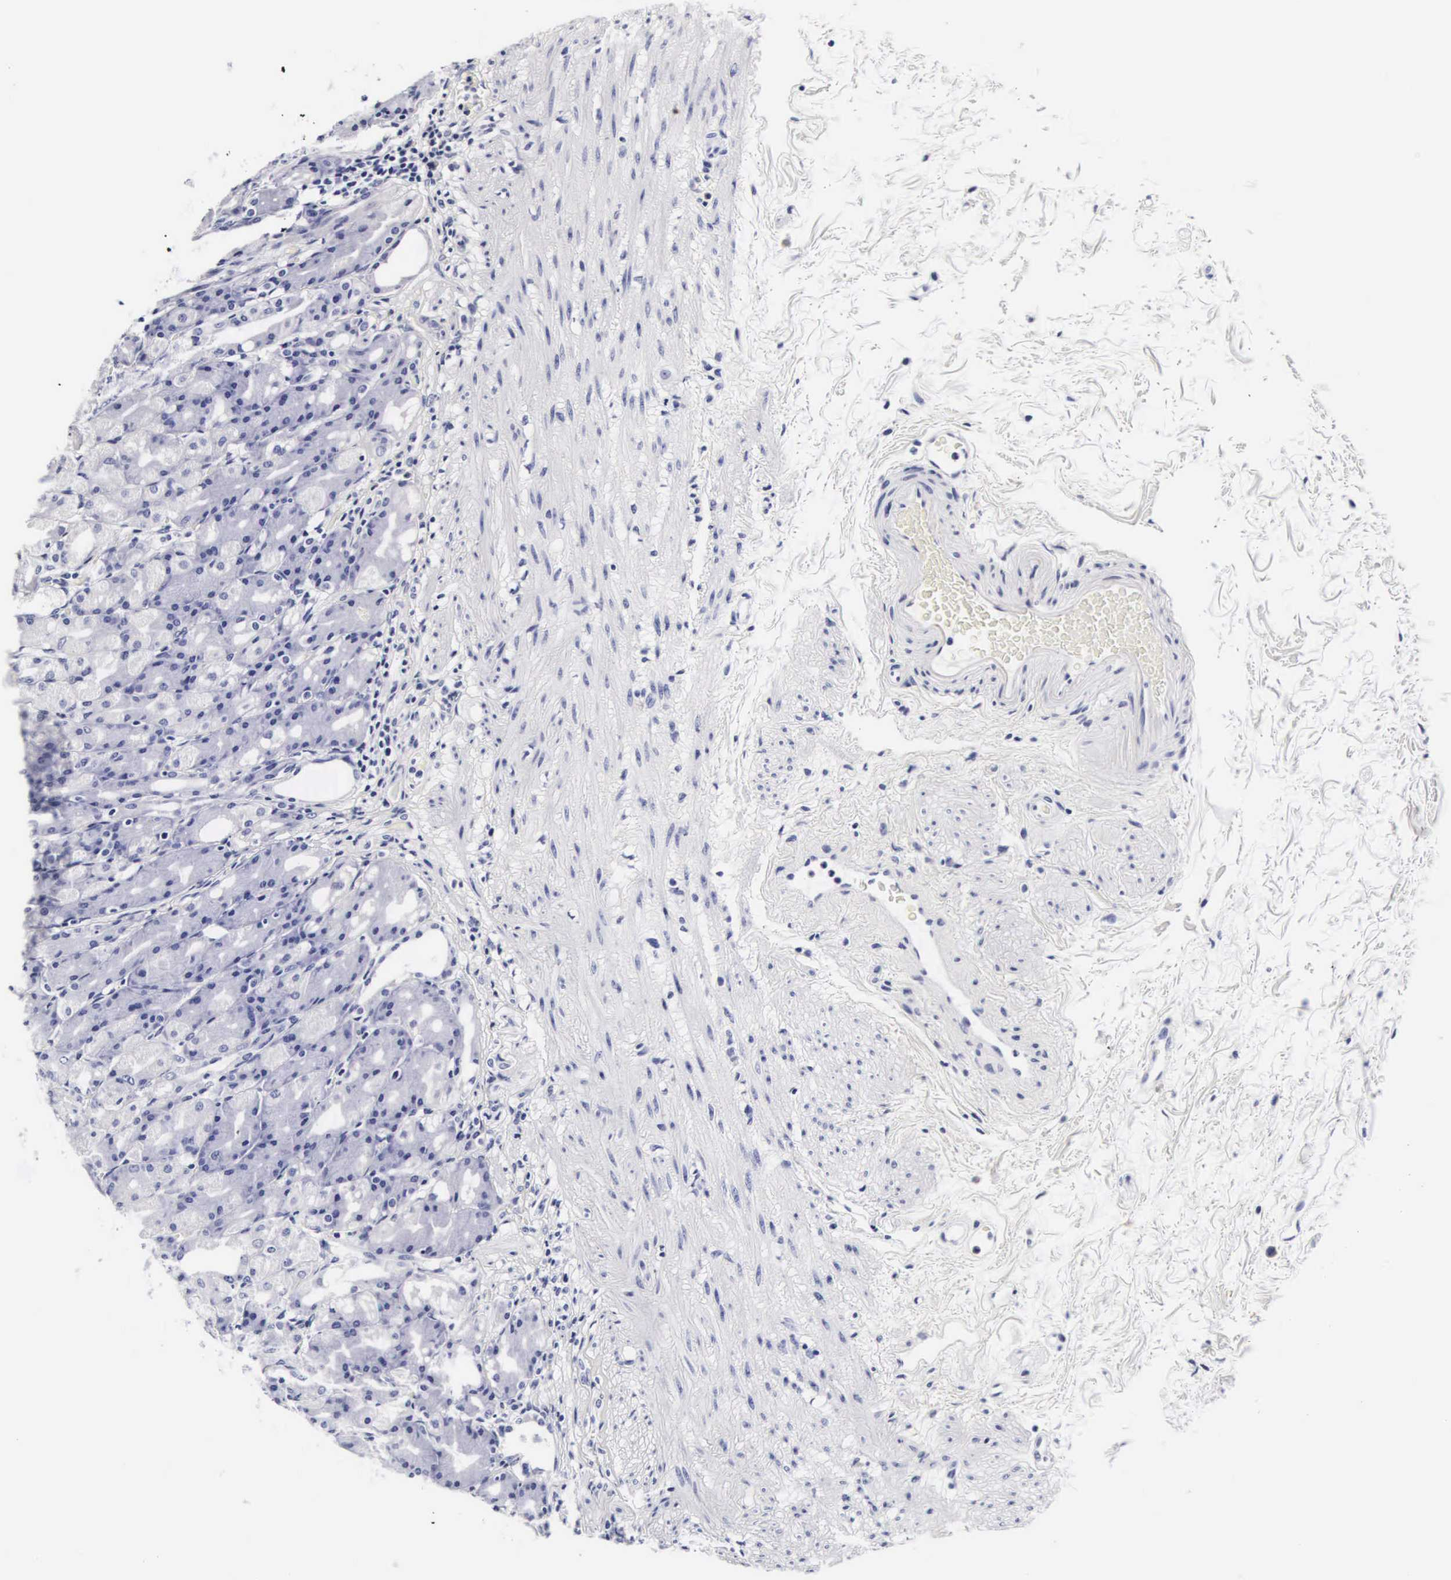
{"staining": {"intensity": "negative", "quantity": "none", "location": "none"}, "tissue": "stomach", "cell_type": "Glandular cells", "image_type": "normal", "snomed": [{"axis": "morphology", "description": "Normal tissue, NOS"}, {"axis": "topography", "description": "Stomach, upper"}], "caption": "Immunohistochemistry of benign human stomach shows no positivity in glandular cells.", "gene": "RNASE6", "patient": {"sex": "female", "age": 75}}